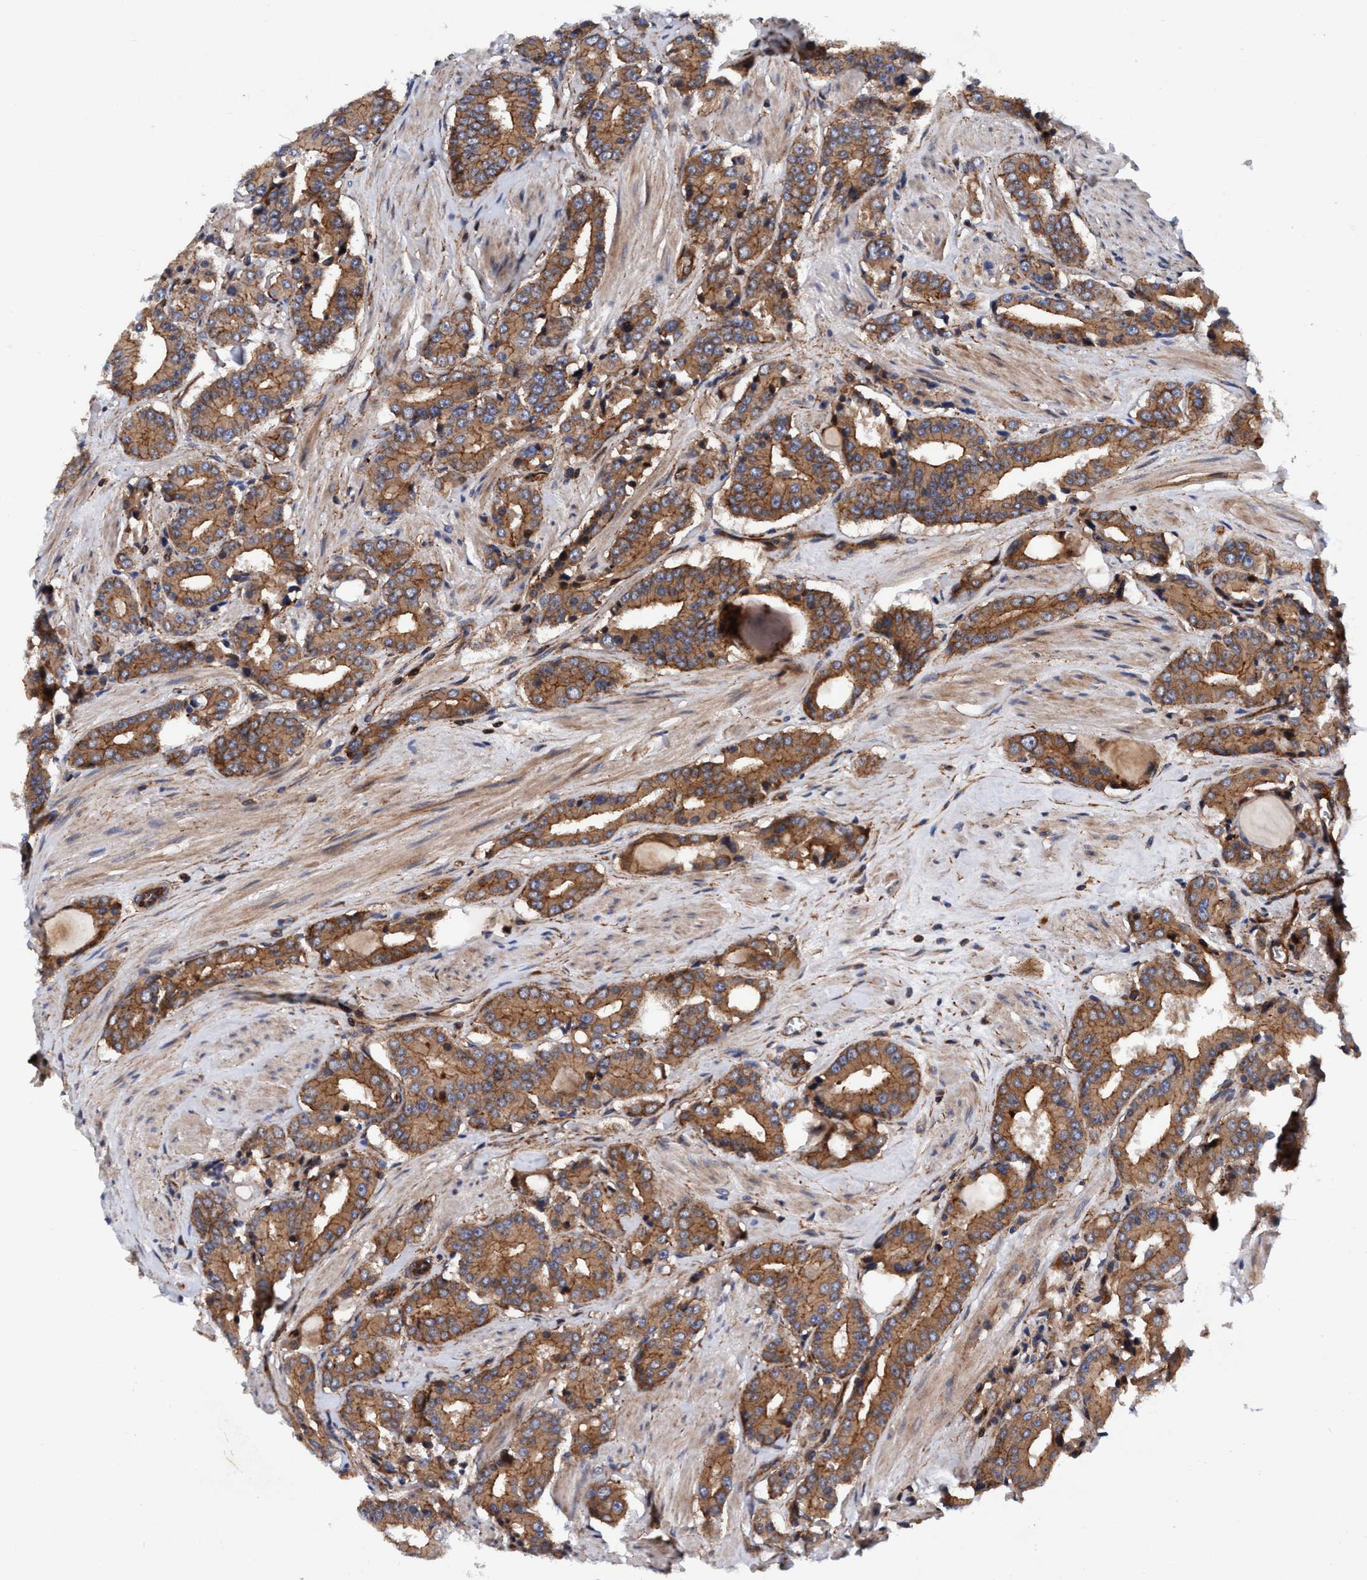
{"staining": {"intensity": "strong", "quantity": ">75%", "location": "cytoplasmic/membranous"}, "tissue": "prostate cancer", "cell_type": "Tumor cells", "image_type": "cancer", "snomed": [{"axis": "morphology", "description": "Adenocarcinoma, High grade"}, {"axis": "topography", "description": "Prostate"}], "caption": "The photomicrograph shows immunohistochemical staining of prostate cancer. There is strong cytoplasmic/membranous expression is seen in approximately >75% of tumor cells. (brown staining indicates protein expression, while blue staining denotes nuclei).", "gene": "MCM3AP", "patient": {"sex": "male", "age": 71}}